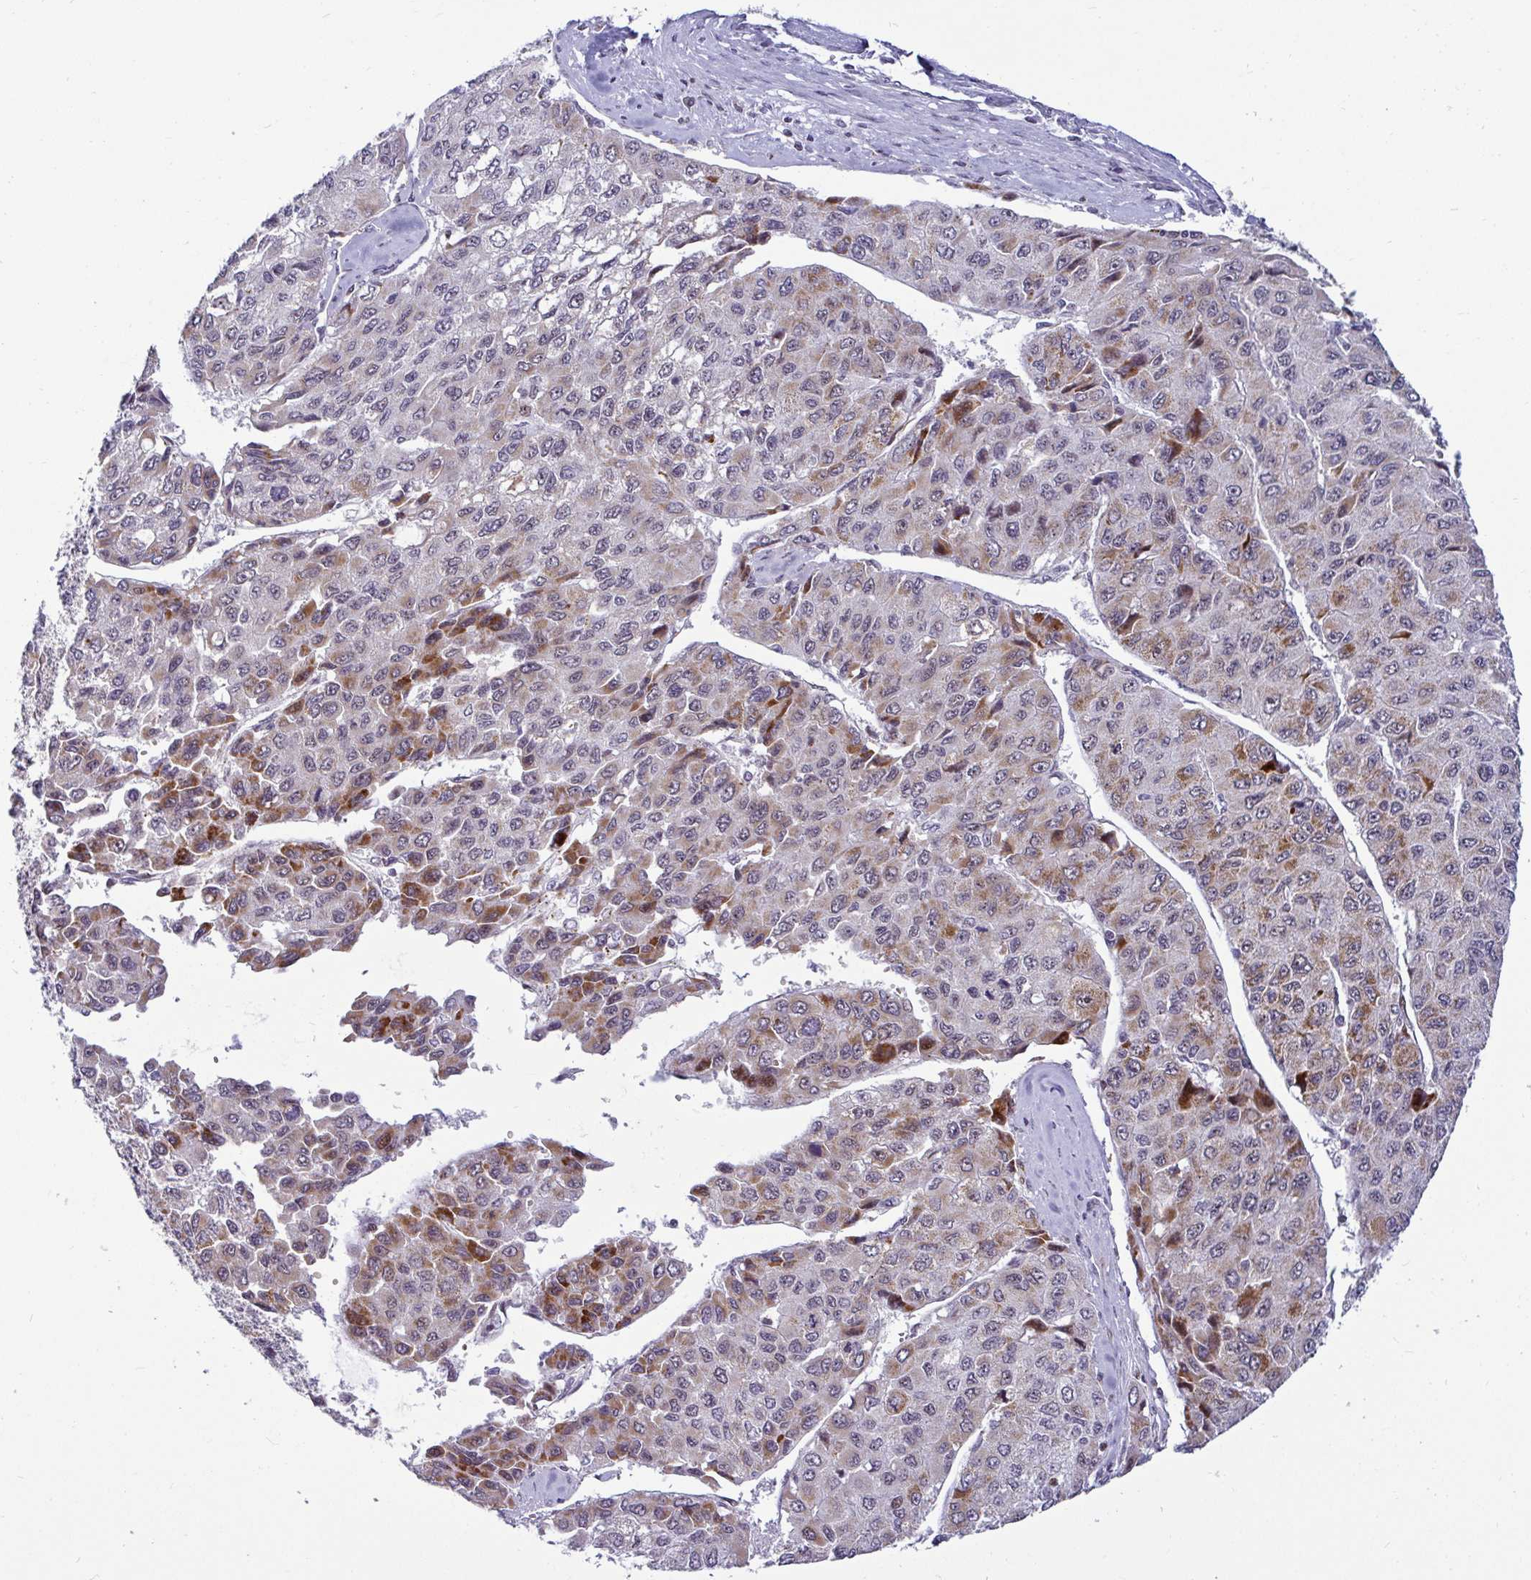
{"staining": {"intensity": "moderate", "quantity": ">75%", "location": "cytoplasmic/membranous"}, "tissue": "liver cancer", "cell_type": "Tumor cells", "image_type": "cancer", "snomed": [{"axis": "morphology", "description": "Carcinoma, Hepatocellular, NOS"}, {"axis": "topography", "description": "Liver"}], "caption": "Moderate cytoplasmic/membranous staining for a protein is present in approximately >75% of tumor cells of liver cancer (hepatocellular carcinoma) using immunohistochemistry.", "gene": "DZIP1", "patient": {"sex": "female", "age": 66}}